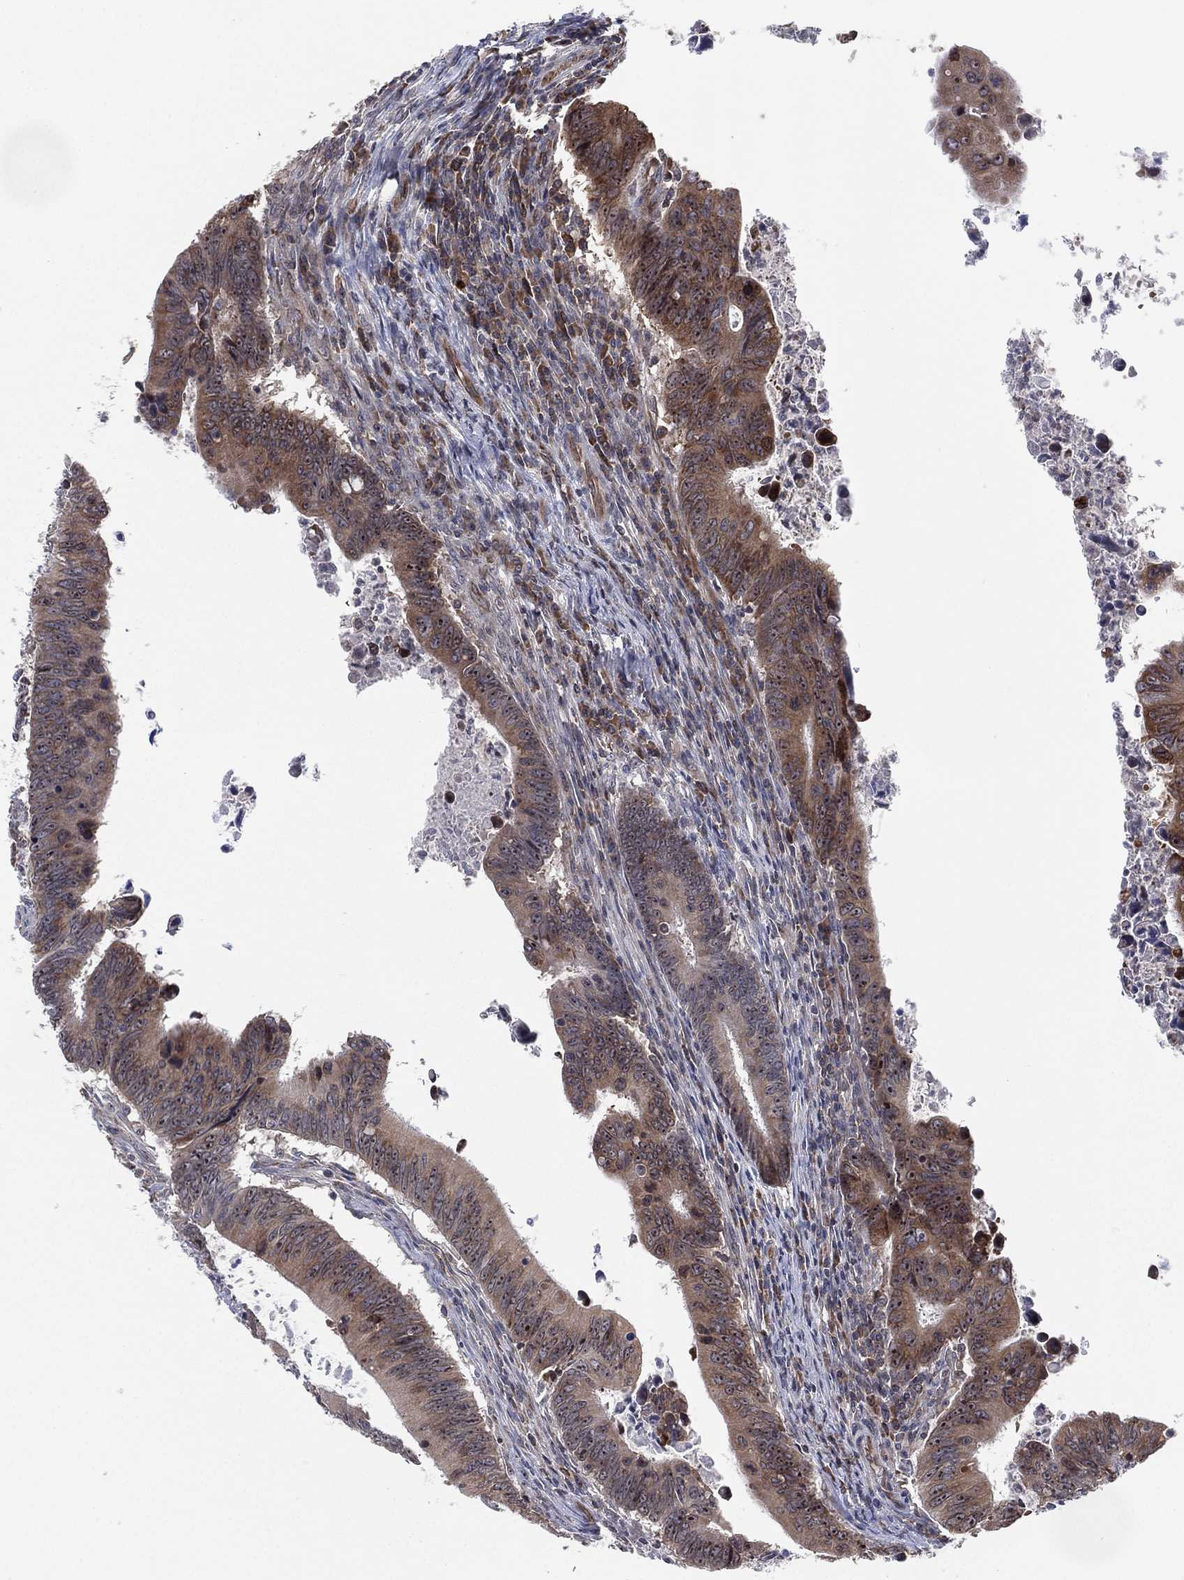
{"staining": {"intensity": "moderate", "quantity": "<25%", "location": "cytoplasmic/membranous"}, "tissue": "colorectal cancer", "cell_type": "Tumor cells", "image_type": "cancer", "snomed": [{"axis": "morphology", "description": "Adenocarcinoma, NOS"}, {"axis": "topography", "description": "Colon"}], "caption": "IHC photomicrograph of colorectal cancer stained for a protein (brown), which reveals low levels of moderate cytoplasmic/membranous positivity in about <25% of tumor cells.", "gene": "TMCO1", "patient": {"sex": "female", "age": 87}}